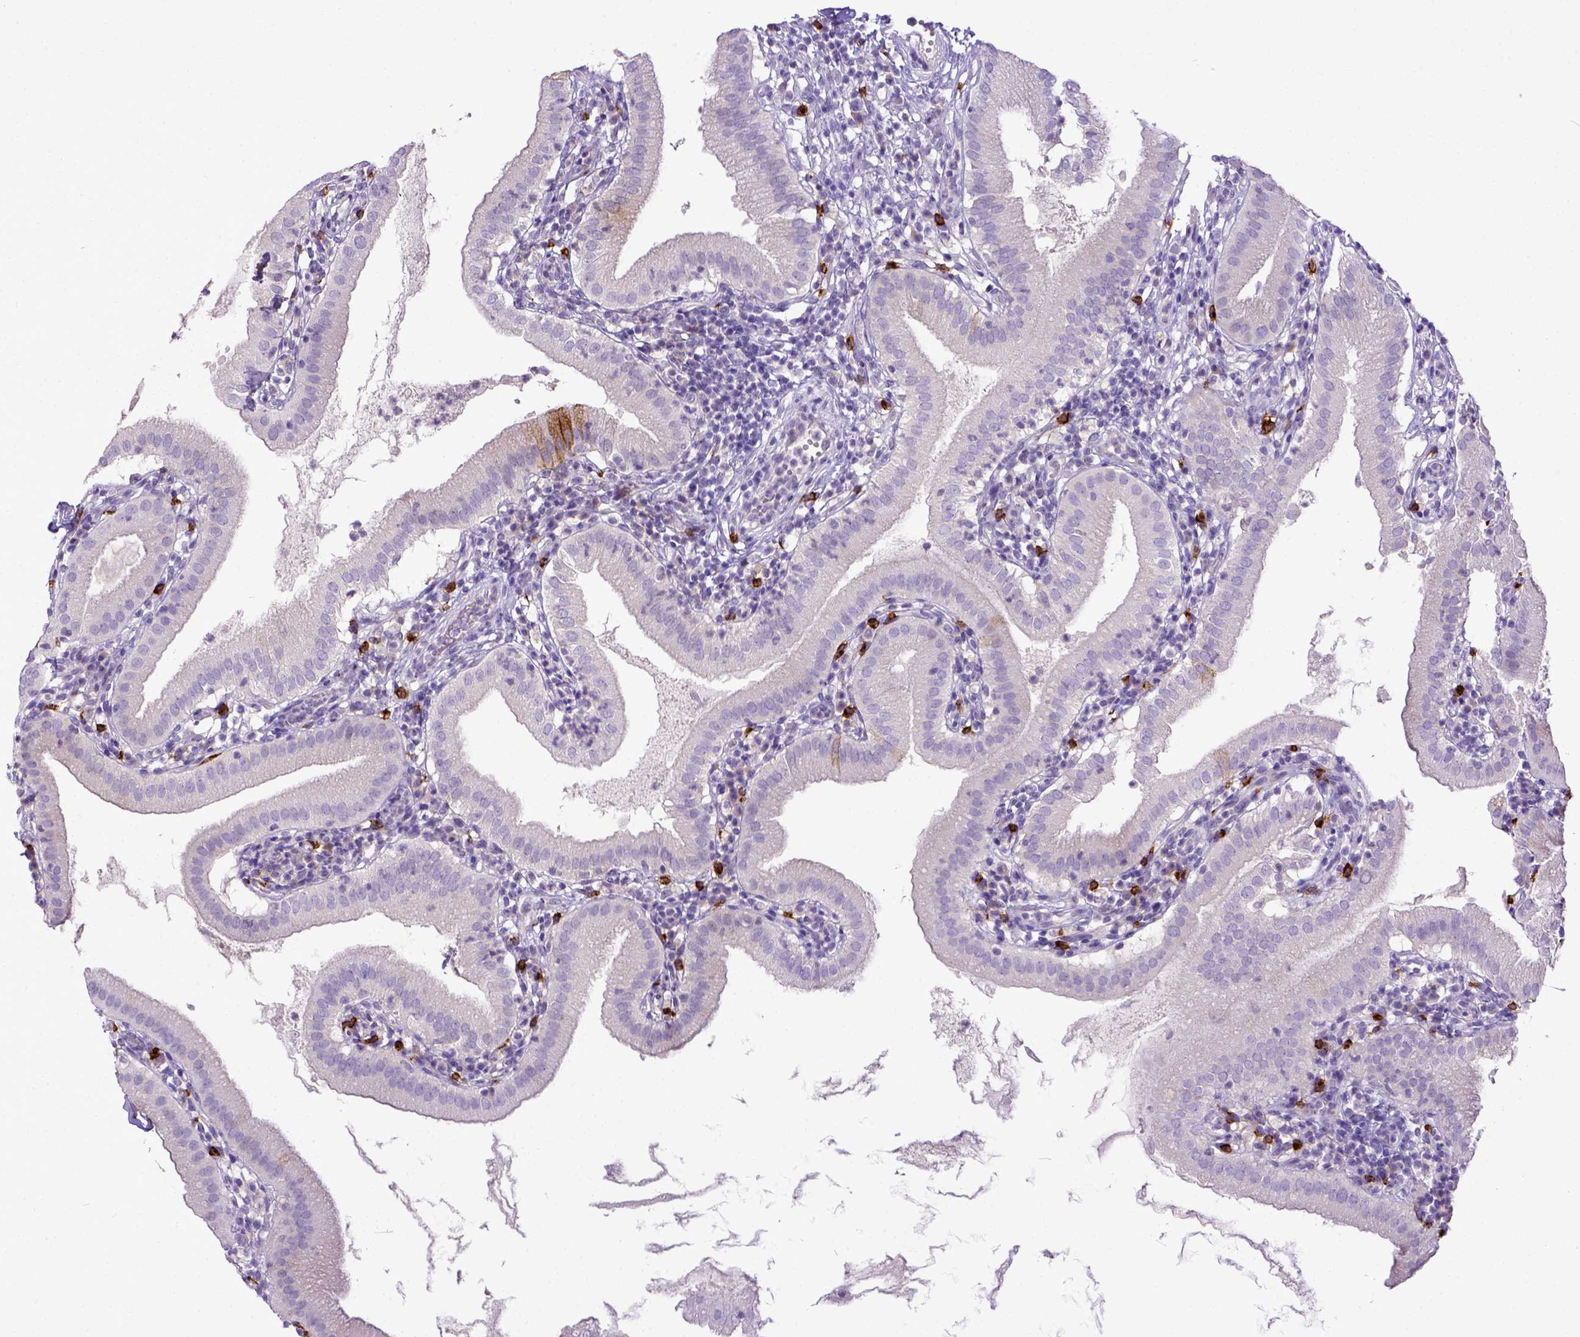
{"staining": {"intensity": "negative", "quantity": "none", "location": "none"}, "tissue": "gallbladder", "cell_type": "Glandular cells", "image_type": "normal", "snomed": [{"axis": "morphology", "description": "Normal tissue, NOS"}, {"axis": "topography", "description": "Gallbladder"}], "caption": "Normal gallbladder was stained to show a protein in brown. There is no significant positivity in glandular cells. (DAB immunohistochemistry (IHC), high magnification).", "gene": "KIT", "patient": {"sex": "female", "age": 65}}